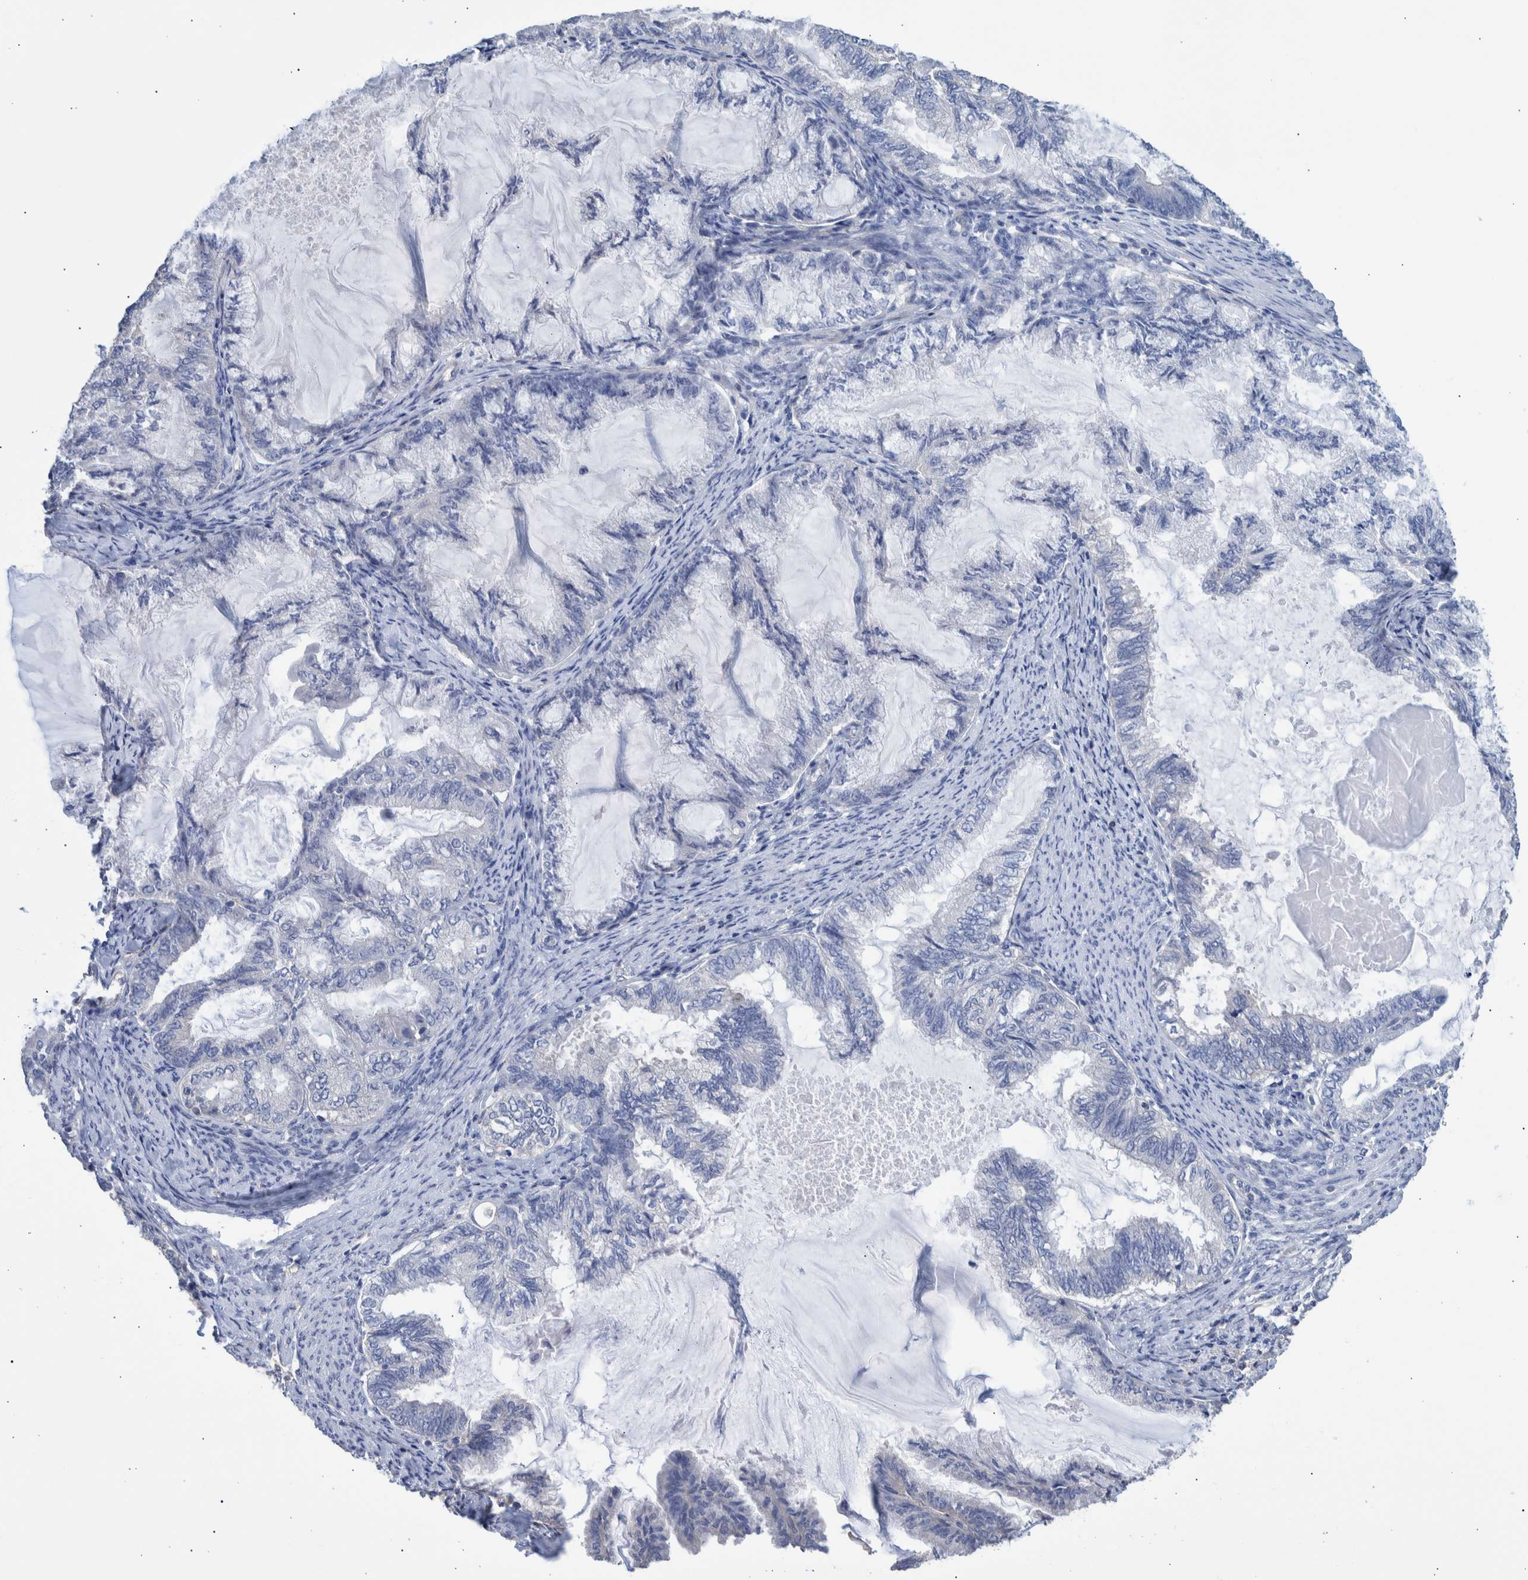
{"staining": {"intensity": "negative", "quantity": "none", "location": "none"}, "tissue": "endometrial cancer", "cell_type": "Tumor cells", "image_type": "cancer", "snomed": [{"axis": "morphology", "description": "Adenocarcinoma, NOS"}, {"axis": "topography", "description": "Endometrium"}], "caption": "High power microscopy micrograph of an IHC image of endometrial cancer (adenocarcinoma), revealing no significant positivity in tumor cells. The staining was performed using DAB to visualize the protein expression in brown, while the nuclei were stained in blue with hematoxylin (Magnification: 20x).", "gene": "PPP3CC", "patient": {"sex": "female", "age": 86}}